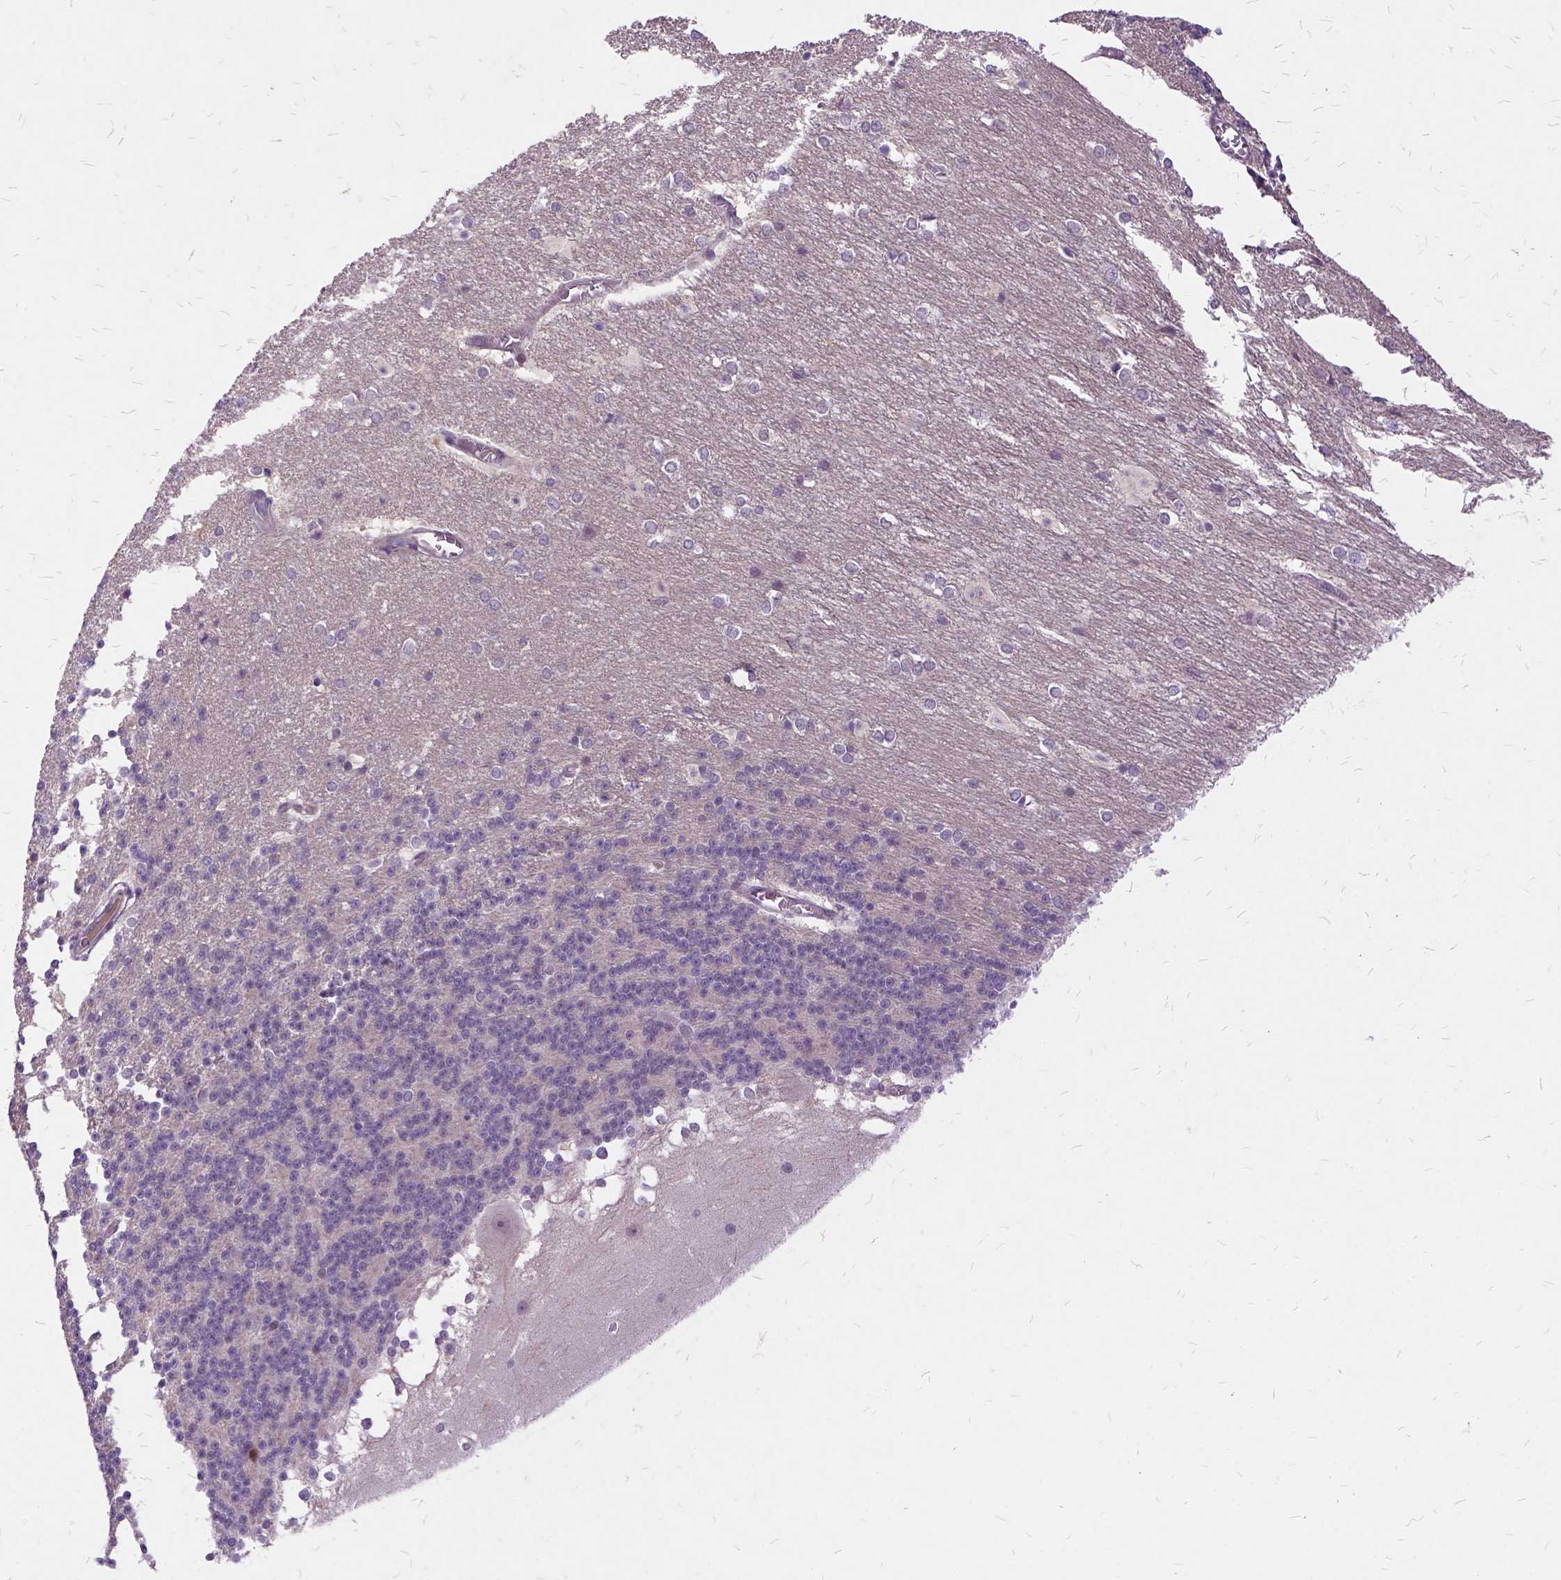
{"staining": {"intensity": "negative", "quantity": "none", "location": "none"}, "tissue": "cerebellum", "cell_type": "Cells in granular layer", "image_type": "normal", "snomed": [{"axis": "morphology", "description": "Normal tissue, NOS"}, {"axis": "topography", "description": "Cerebellum"}], "caption": "IHC histopathology image of unremarkable cerebellum: human cerebellum stained with DAB (3,3'-diaminobenzidine) exhibits no significant protein staining in cells in granular layer.", "gene": "ILRUN", "patient": {"sex": "female", "age": 19}}